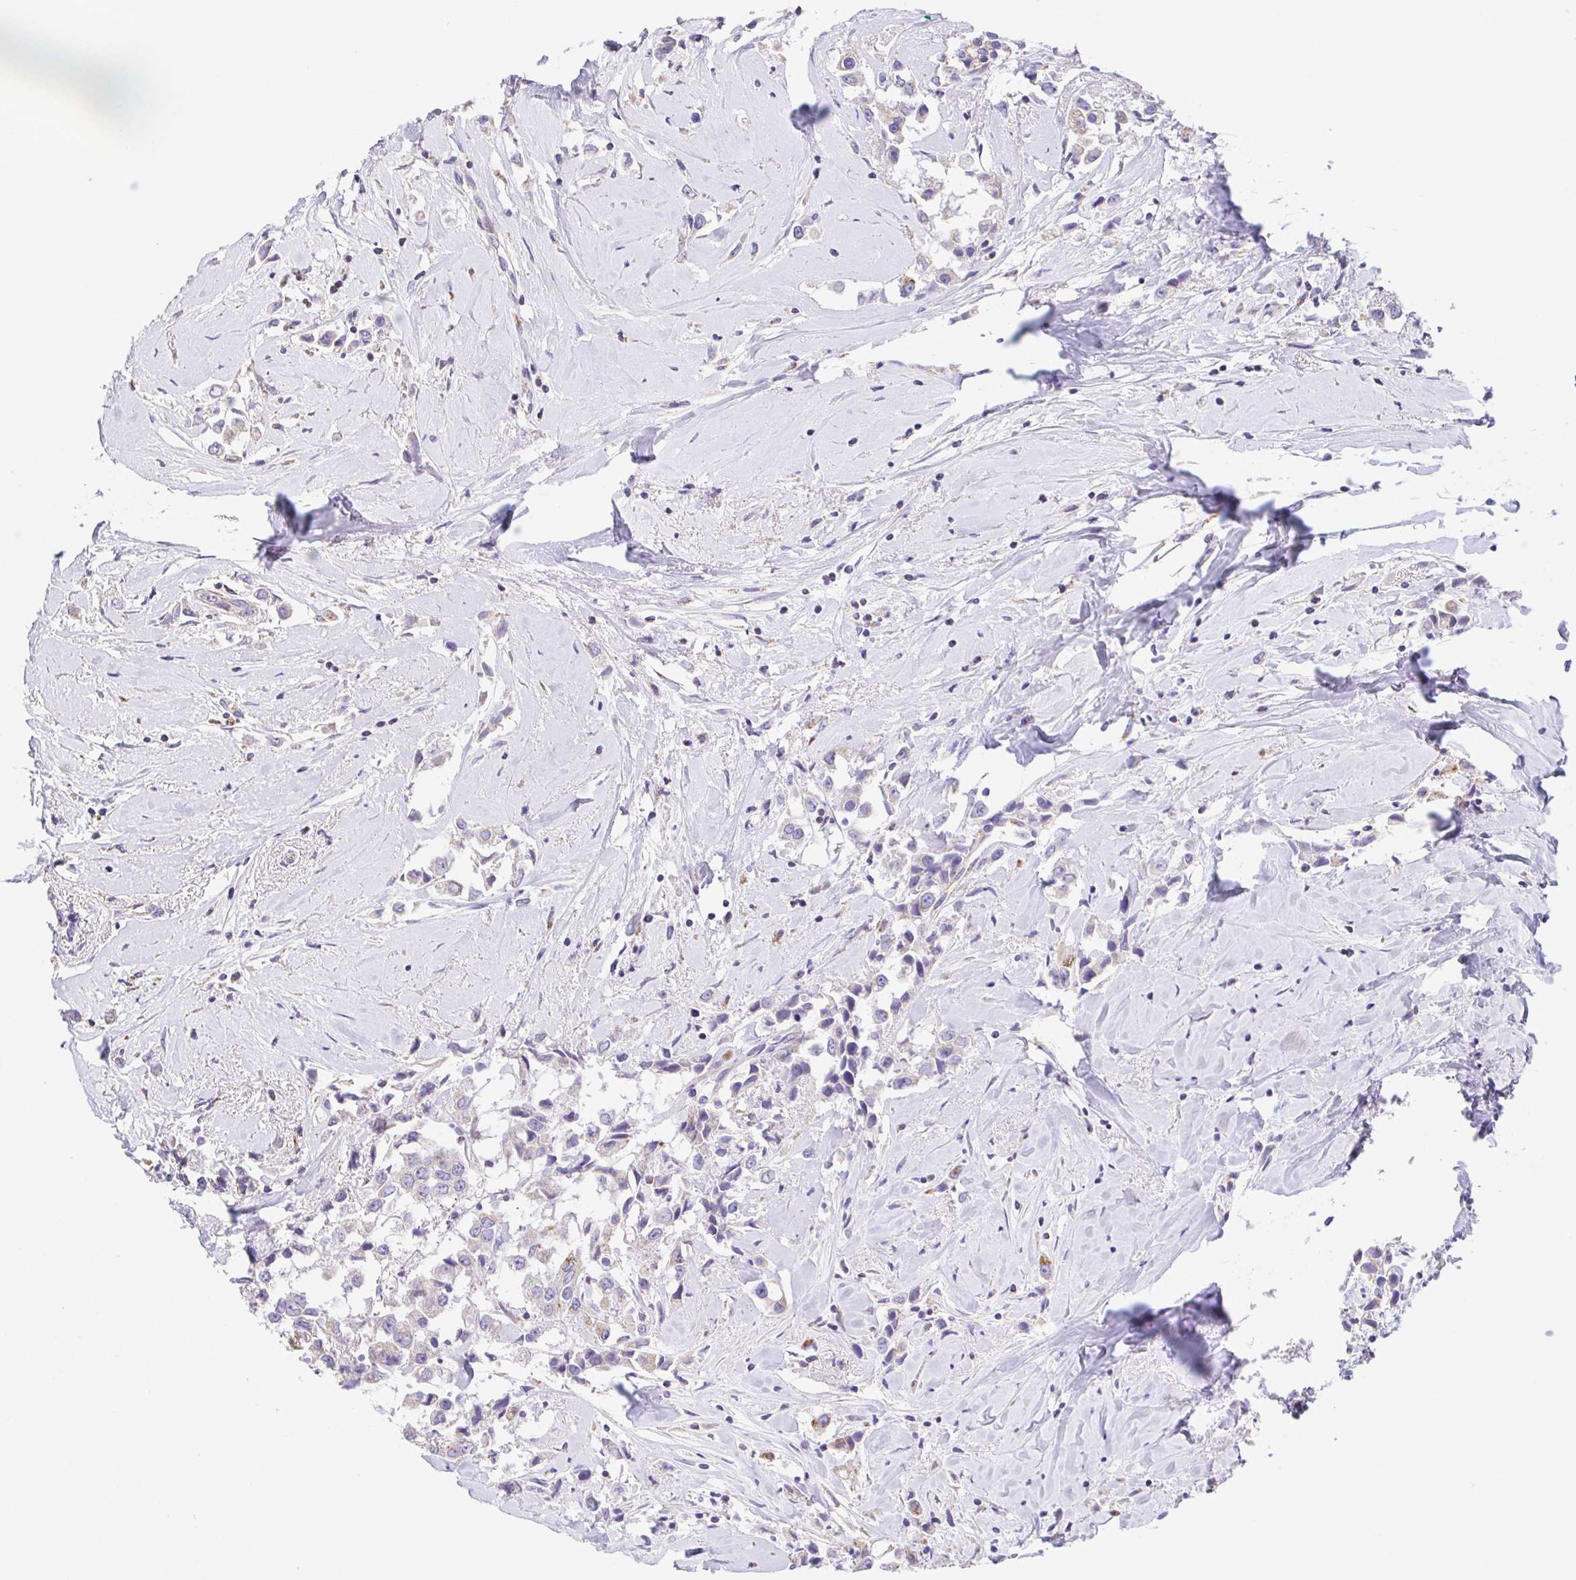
{"staining": {"intensity": "weak", "quantity": "<25%", "location": "cytoplasmic/membranous"}, "tissue": "breast cancer", "cell_type": "Tumor cells", "image_type": "cancer", "snomed": [{"axis": "morphology", "description": "Duct carcinoma"}, {"axis": "topography", "description": "Breast"}], "caption": "This photomicrograph is of breast cancer stained with immunohistochemistry (IHC) to label a protein in brown with the nuclei are counter-stained blue. There is no staining in tumor cells.", "gene": "GINM1", "patient": {"sex": "female", "age": 61}}